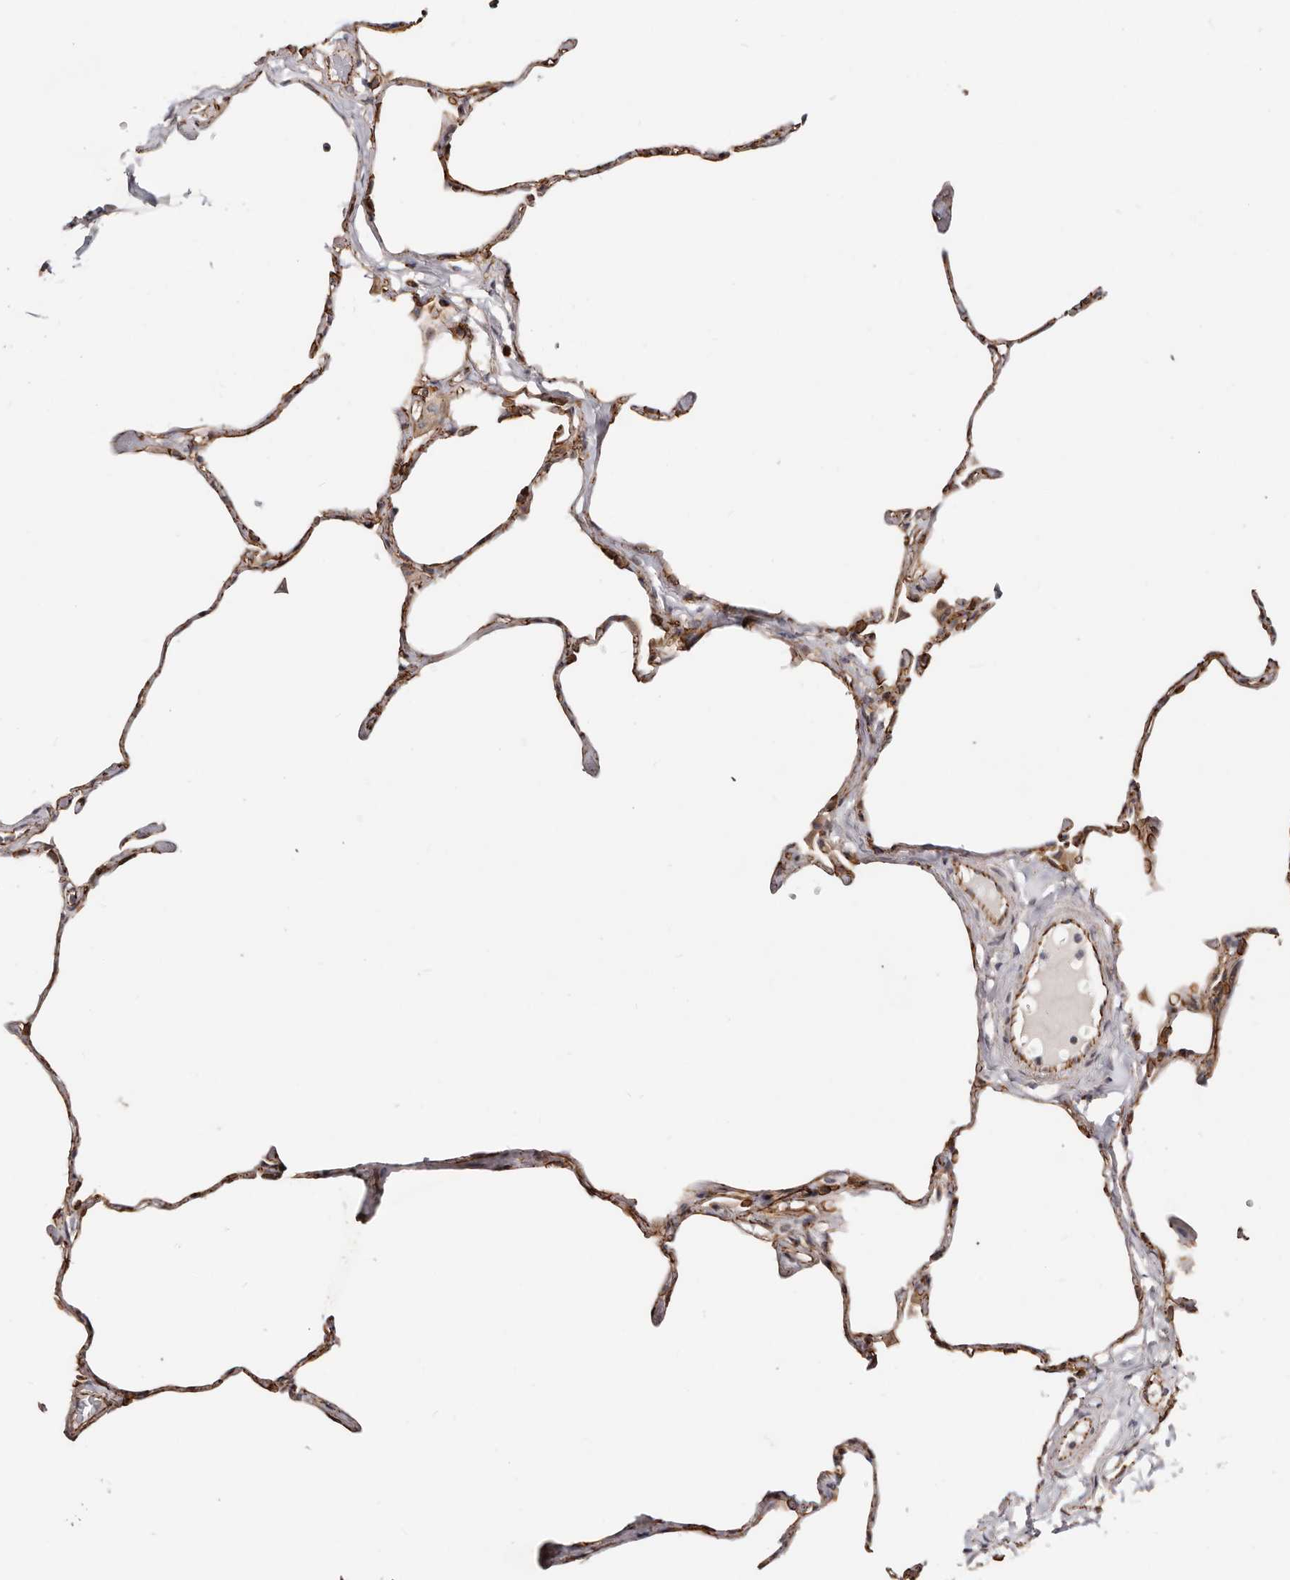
{"staining": {"intensity": "moderate", "quantity": ">75%", "location": "cytoplasmic/membranous"}, "tissue": "lung", "cell_type": "Alveolar cells", "image_type": "normal", "snomed": [{"axis": "morphology", "description": "Normal tissue, NOS"}, {"axis": "topography", "description": "Lung"}], "caption": "Immunohistochemistry image of normal human lung stained for a protein (brown), which reveals medium levels of moderate cytoplasmic/membranous staining in approximately >75% of alveolar cells.", "gene": "CTNNB1", "patient": {"sex": "male", "age": 65}}